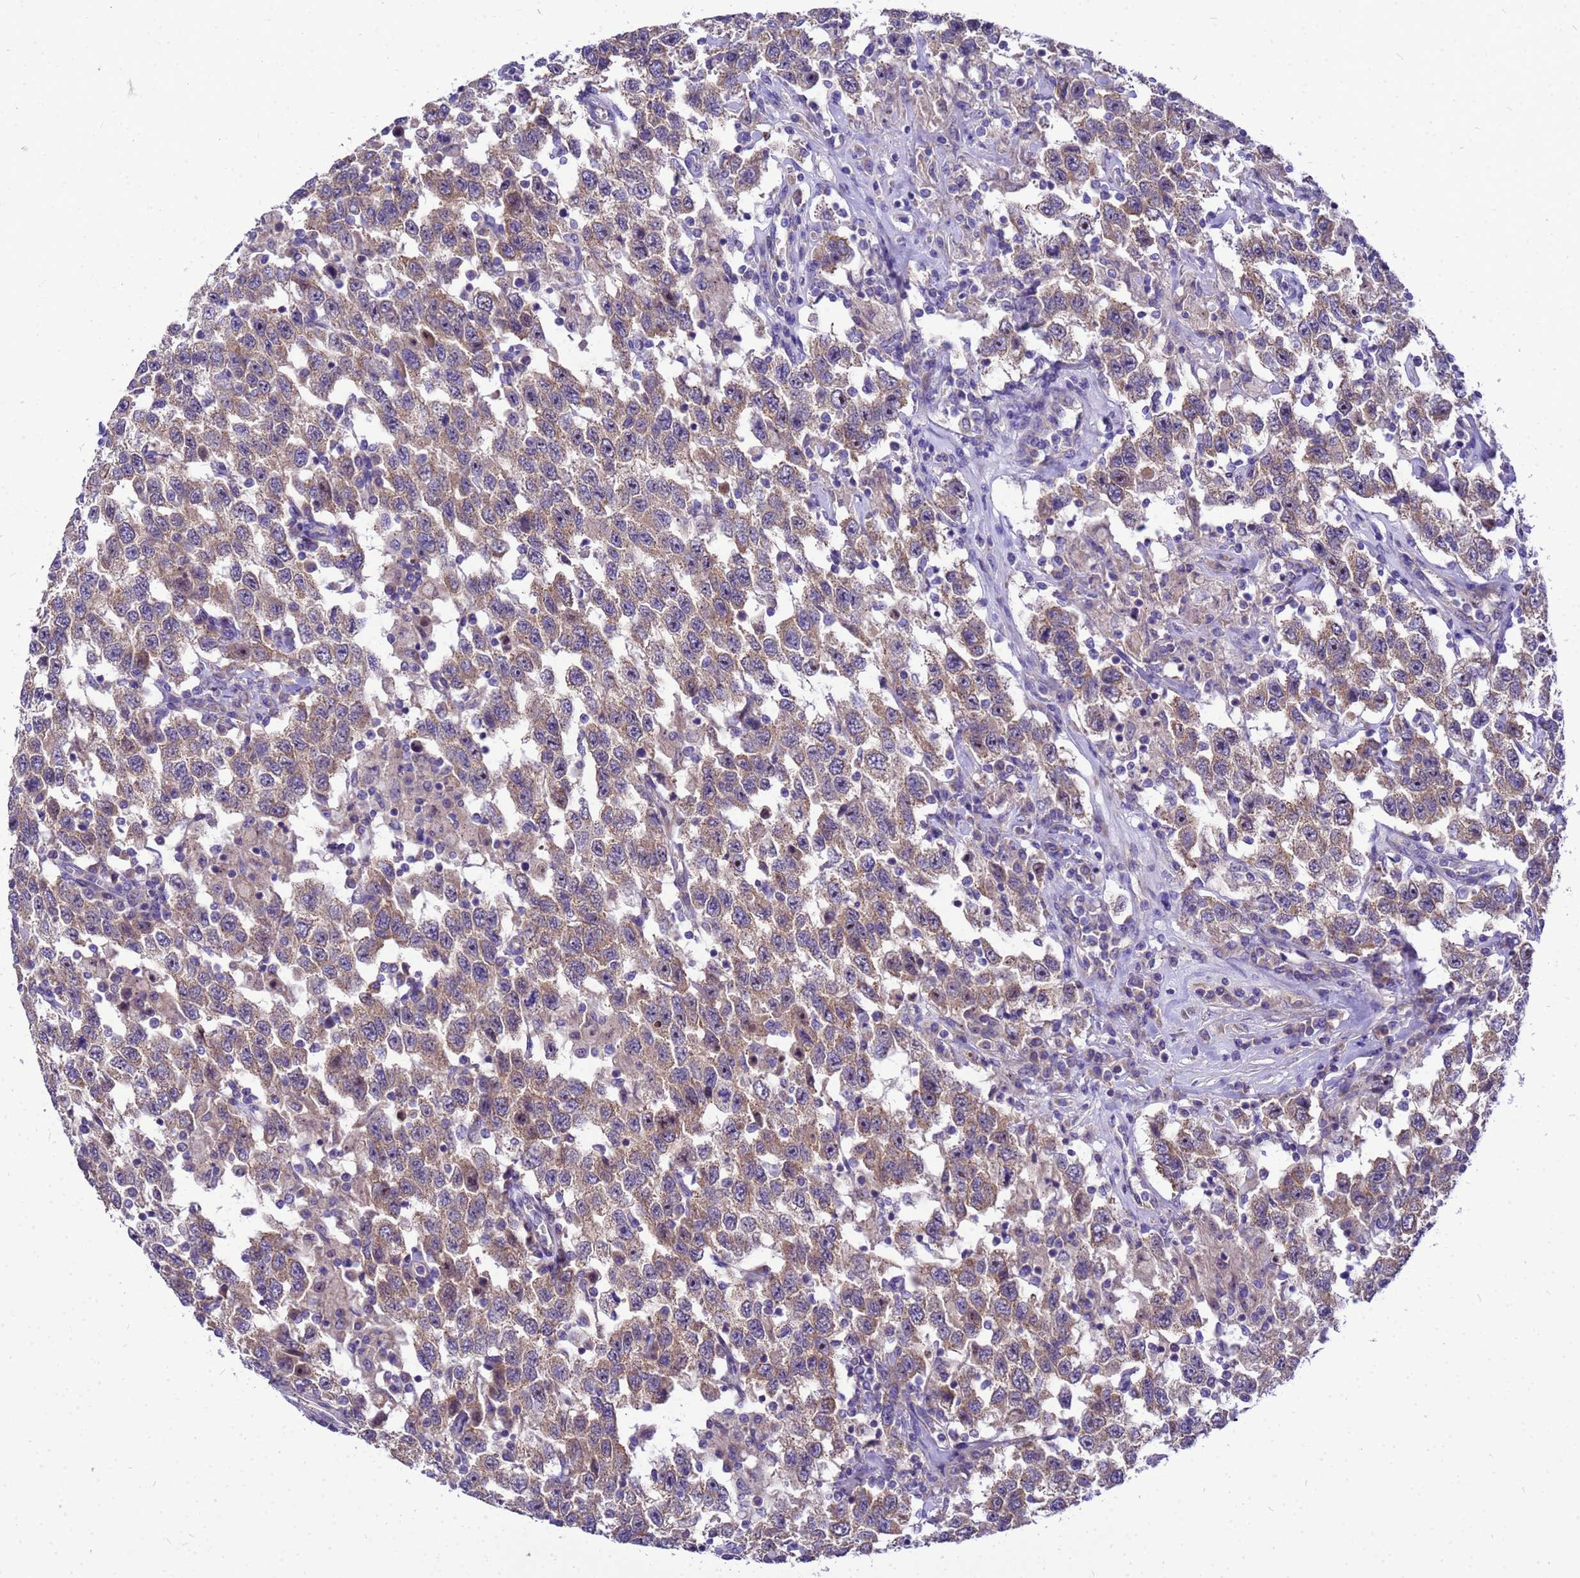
{"staining": {"intensity": "weak", "quantity": ">75%", "location": "cytoplasmic/membranous"}, "tissue": "testis cancer", "cell_type": "Tumor cells", "image_type": "cancer", "snomed": [{"axis": "morphology", "description": "Seminoma, NOS"}, {"axis": "topography", "description": "Testis"}], "caption": "IHC (DAB (3,3'-diaminobenzidine)) staining of testis cancer displays weak cytoplasmic/membranous protein staining in about >75% of tumor cells. (Brightfield microscopy of DAB IHC at high magnification).", "gene": "POP7", "patient": {"sex": "male", "age": 41}}